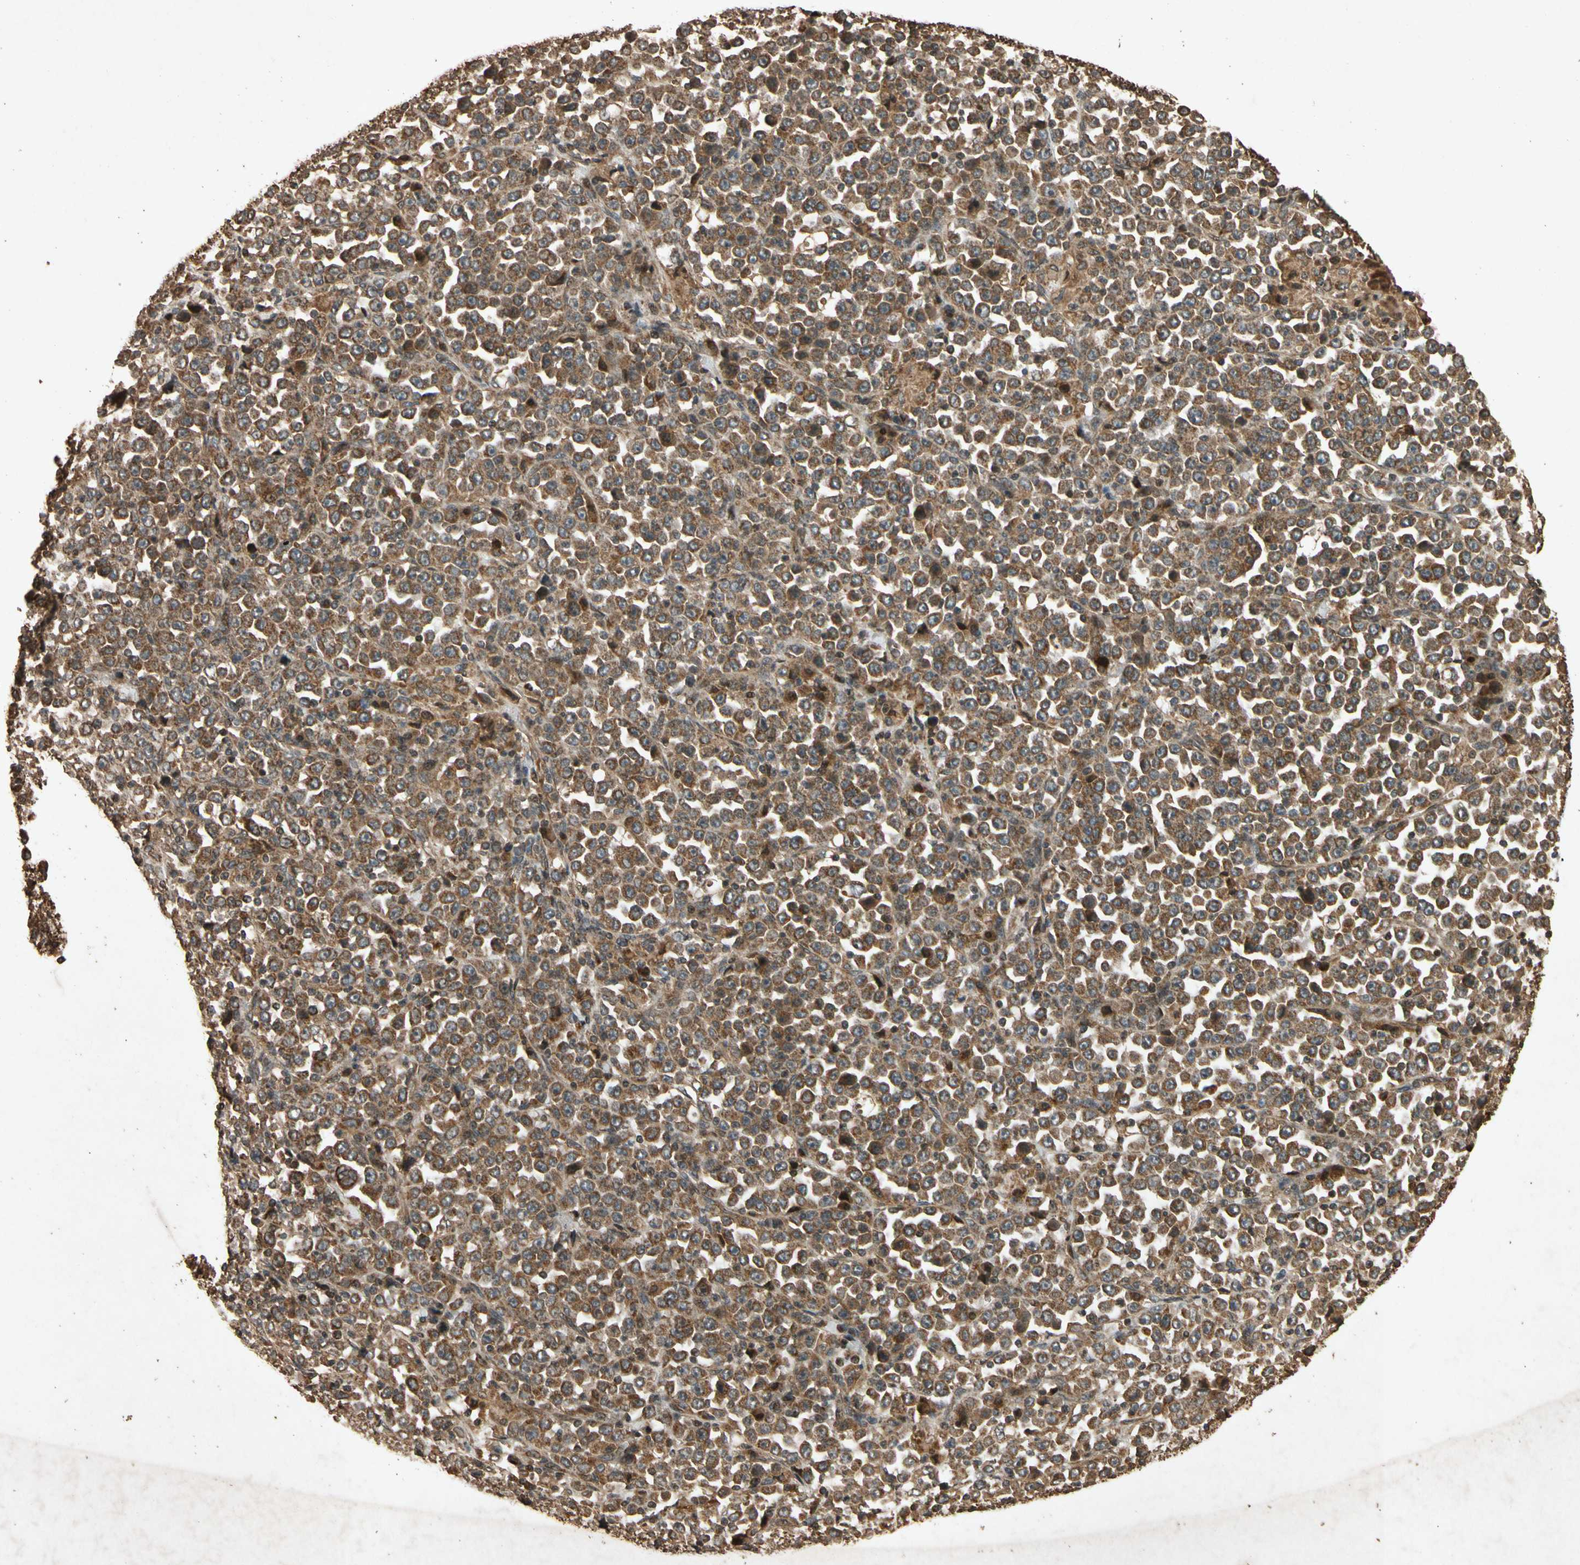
{"staining": {"intensity": "strong", "quantity": ">75%", "location": "cytoplasmic/membranous"}, "tissue": "stomach cancer", "cell_type": "Tumor cells", "image_type": "cancer", "snomed": [{"axis": "morphology", "description": "Normal tissue, NOS"}, {"axis": "morphology", "description": "Adenocarcinoma, NOS"}, {"axis": "topography", "description": "Stomach, upper"}, {"axis": "topography", "description": "Stomach"}], "caption": "Protein staining demonstrates strong cytoplasmic/membranous positivity in approximately >75% of tumor cells in stomach cancer (adenocarcinoma).", "gene": "TXN2", "patient": {"sex": "male", "age": 59}}